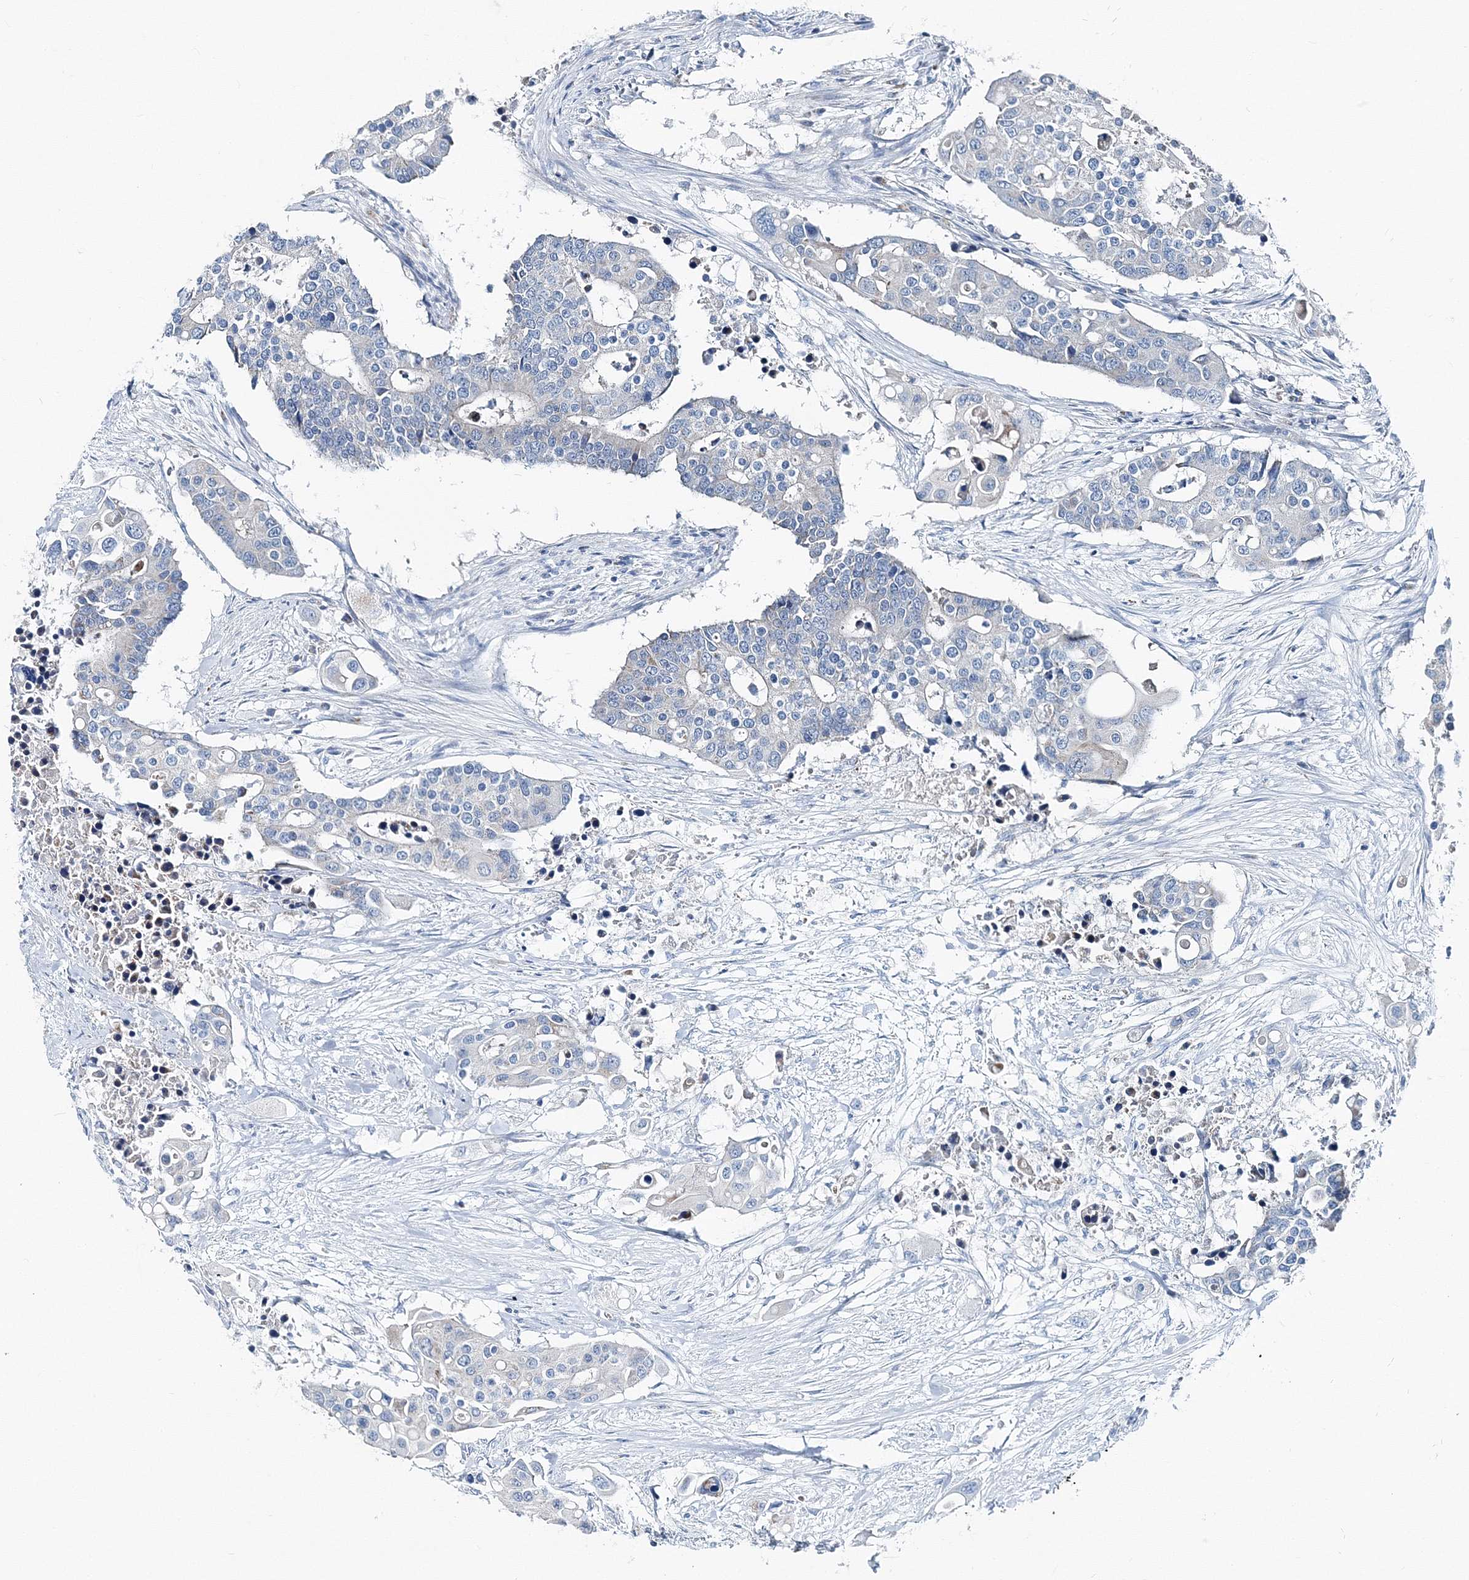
{"staining": {"intensity": "negative", "quantity": "none", "location": "none"}, "tissue": "colorectal cancer", "cell_type": "Tumor cells", "image_type": "cancer", "snomed": [{"axis": "morphology", "description": "Adenocarcinoma, NOS"}, {"axis": "topography", "description": "Colon"}], "caption": "Tumor cells show no significant expression in adenocarcinoma (colorectal).", "gene": "GABARAPL2", "patient": {"sex": "male", "age": 77}}